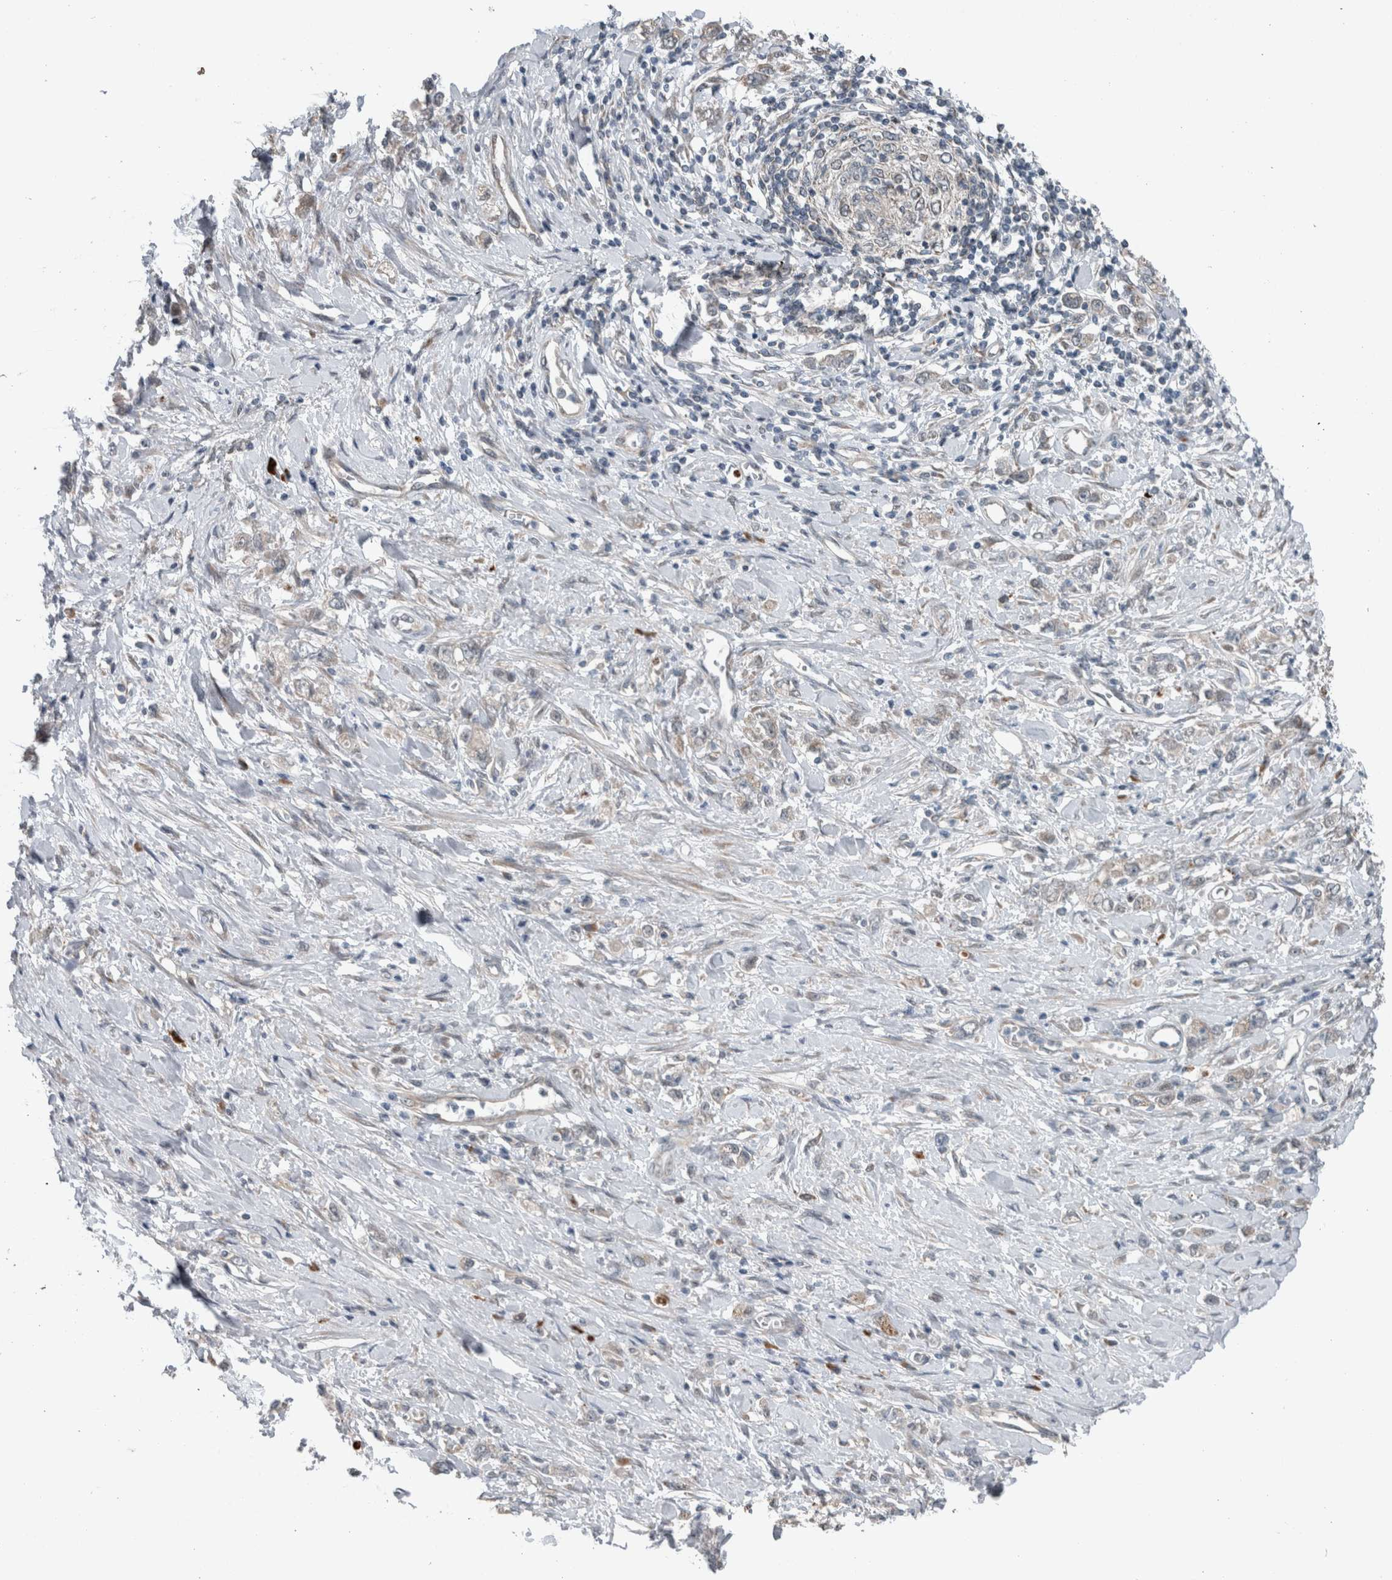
{"staining": {"intensity": "negative", "quantity": "none", "location": "none"}, "tissue": "stomach cancer", "cell_type": "Tumor cells", "image_type": "cancer", "snomed": [{"axis": "morphology", "description": "Adenocarcinoma, NOS"}, {"axis": "topography", "description": "Stomach"}], "caption": "Human stomach adenocarcinoma stained for a protein using IHC shows no expression in tumor cells.", "gene": "GBA2", "patient": {"sex": "female", "age": 76}}